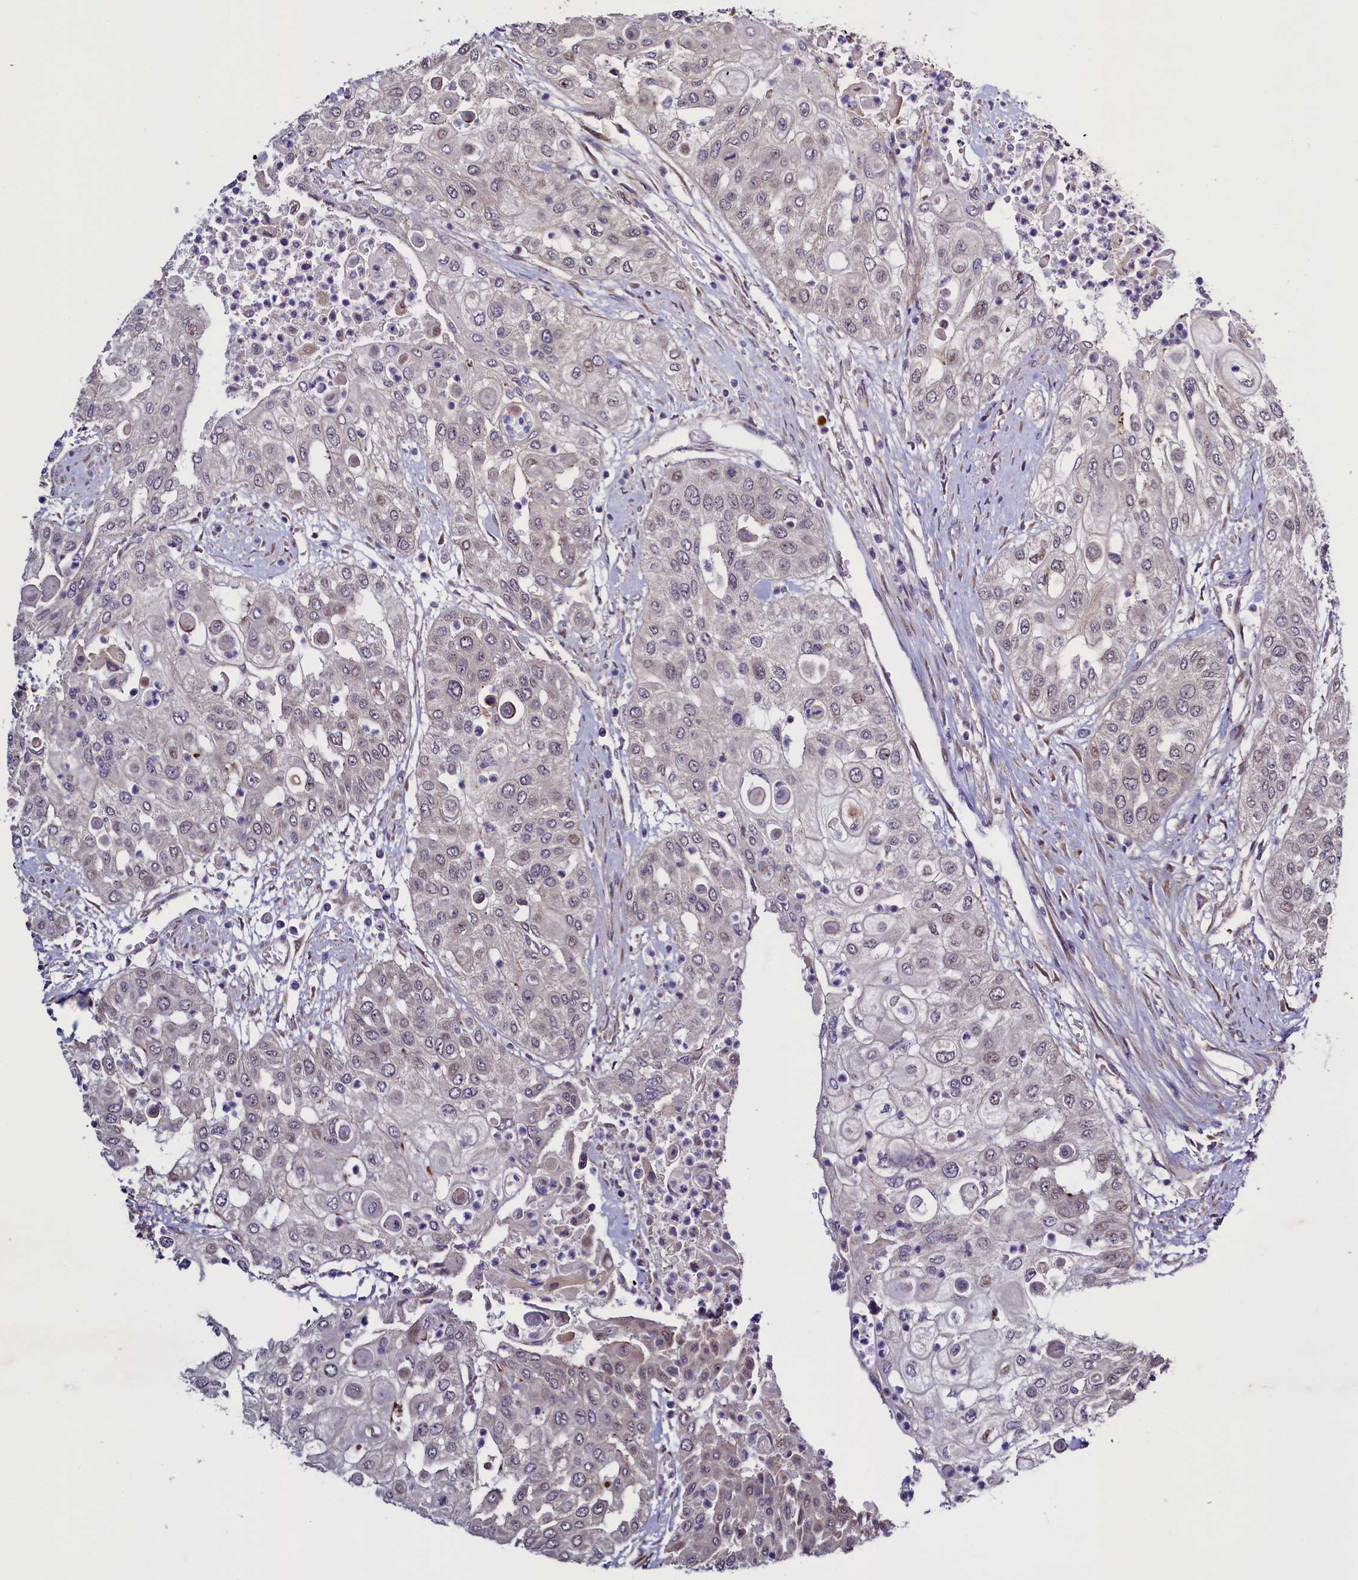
{"staining": {"intensity": "moderate", "quantity": "<25%", "location": "nuclear"}, "tissue": "urothelial cancer", "cell_type": "Tumor cells", "image_type": "cancer", "snomed": [{"axis": "morphology", "description": "Urothelial carcinoma, High grade"}, {"axis": "topography", "description": "Urinary bladder"}], "caption": "Immunohistochemical staining of urothelial cancer demonstrates low levels of moderate nuclear protein staining in approximately <25% of tumor cells. Immunohistochemistry stains the protein of interest in brown and the nuclei are stained blue.", "gene": "RBFA", "patient": {"sex": "female", "age": 79}}